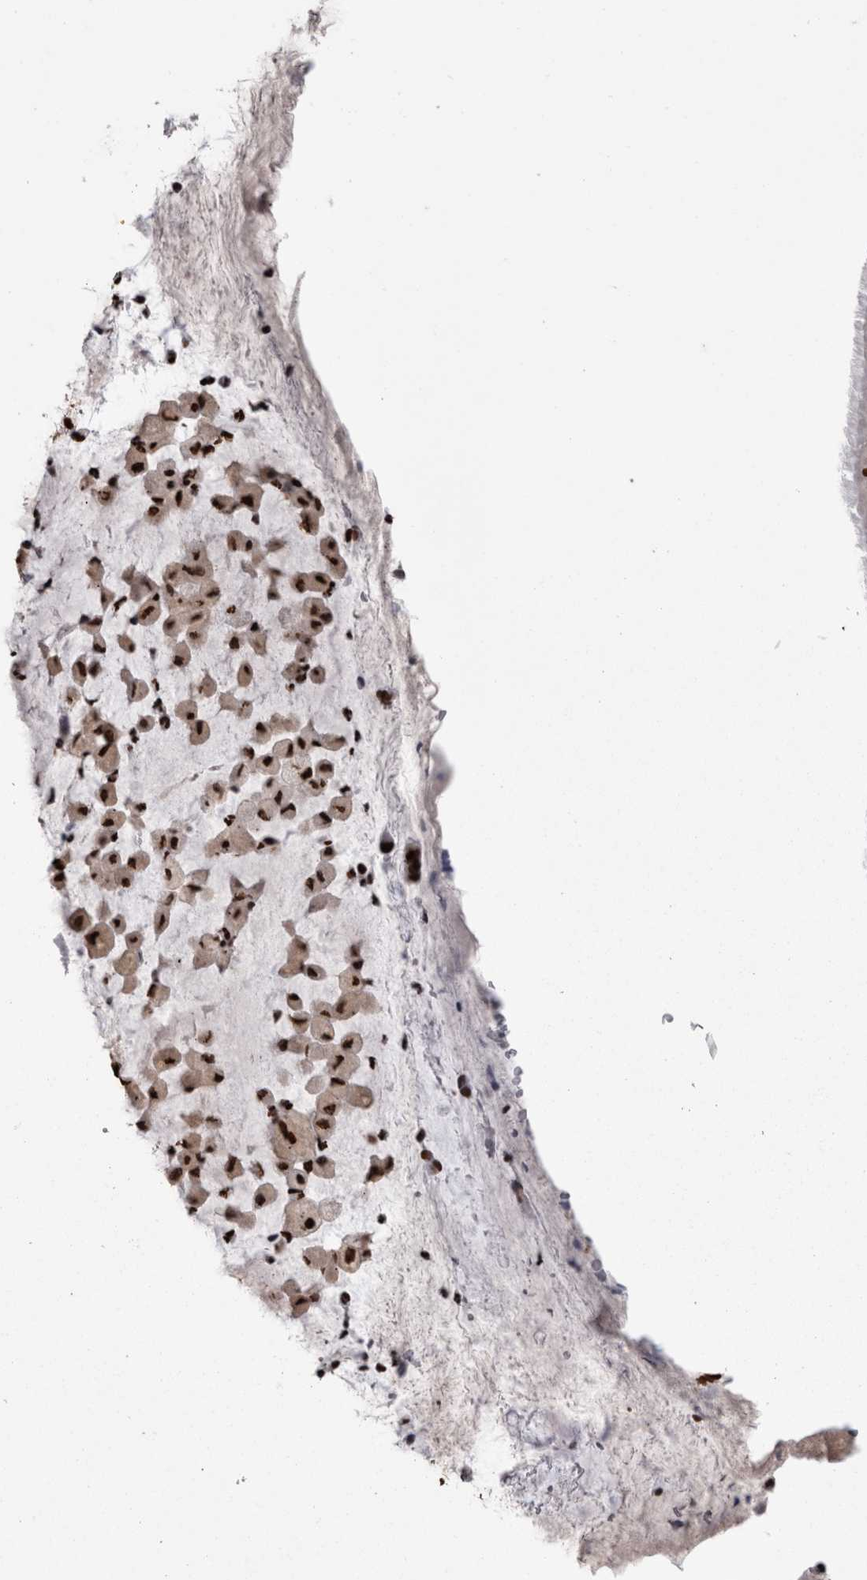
{"staining": {"intensity": "strong", "quantity": ">75%", "location": "nuclear"}, "tissue": "bronchus", "cell_type": "Respiratory epithelial cells", "image_type": "normal", "snomed": [{"axis": "morphology", "description": "Normal tissue, NOS"}, {"axis": "topography", "description": "Cartilage tissue"}], "caption": "This image shows immunohistochemistry staining of benign human bronchus, with high strong nuclear staining in approximately >75% of respiratory epithelial cells.", "gene": "HNRNPM", "patient": {"sex": "female", "age": 63}}